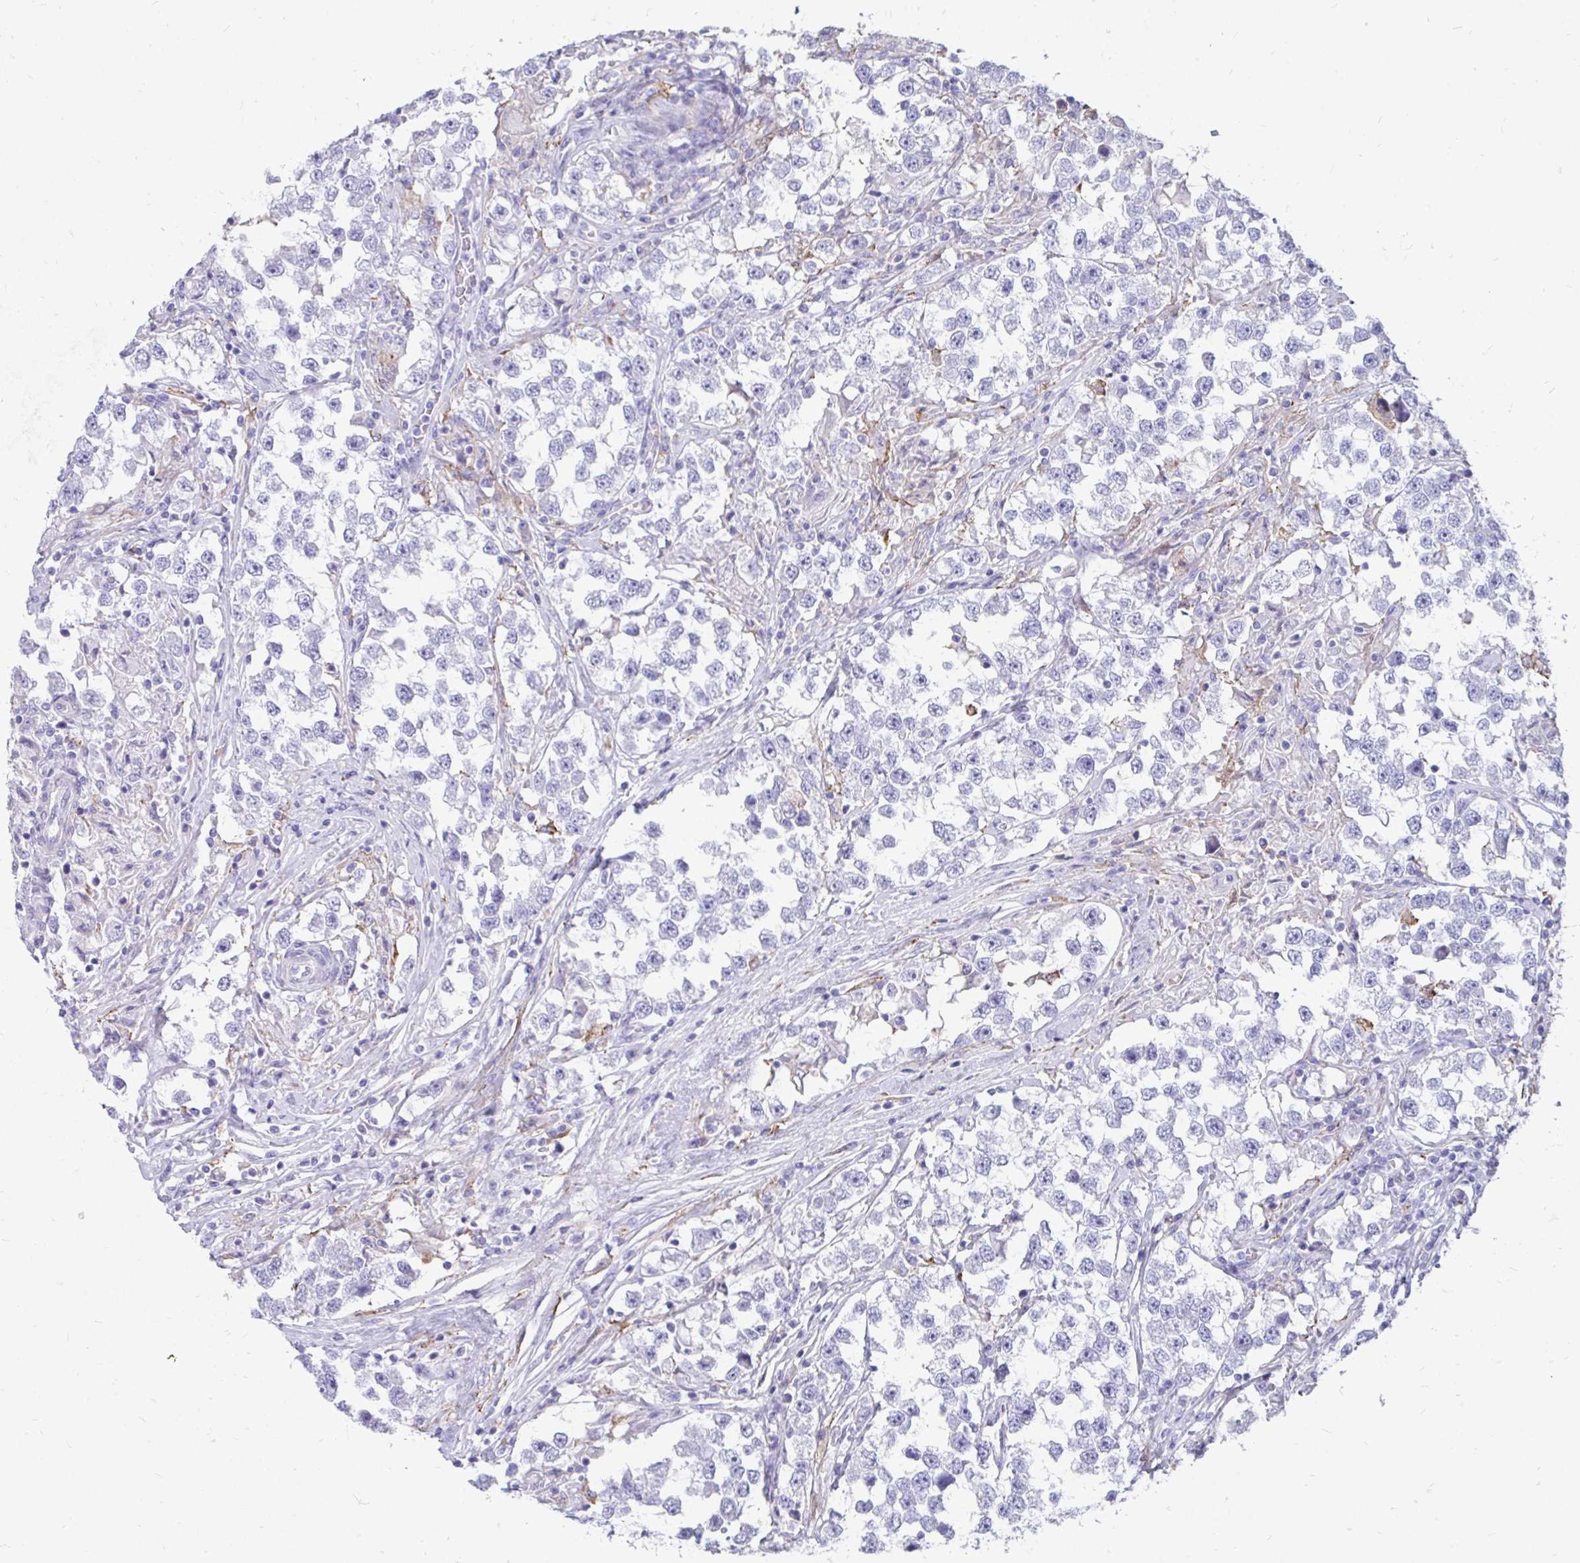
{"staining": {"intensity": "negative", "quantity": "none", "location": "none"}, "tissue": "testis cancer", "cell_type": "Tumor cells", "image_type": "cancer", "snomed": [{"axis": "morphology", "description": "Seminoma, NOS"}, {"axis": "topography", "description": "Testis"}], "caption": "An immunohistochemistry (IHC) histopathology image of testis cancer (seminoma) is shown. There is no staining in tumor cells of testis cancer (seminoma).", "gene": "CD163", "patient": {"sex": "male", "age": 46}}